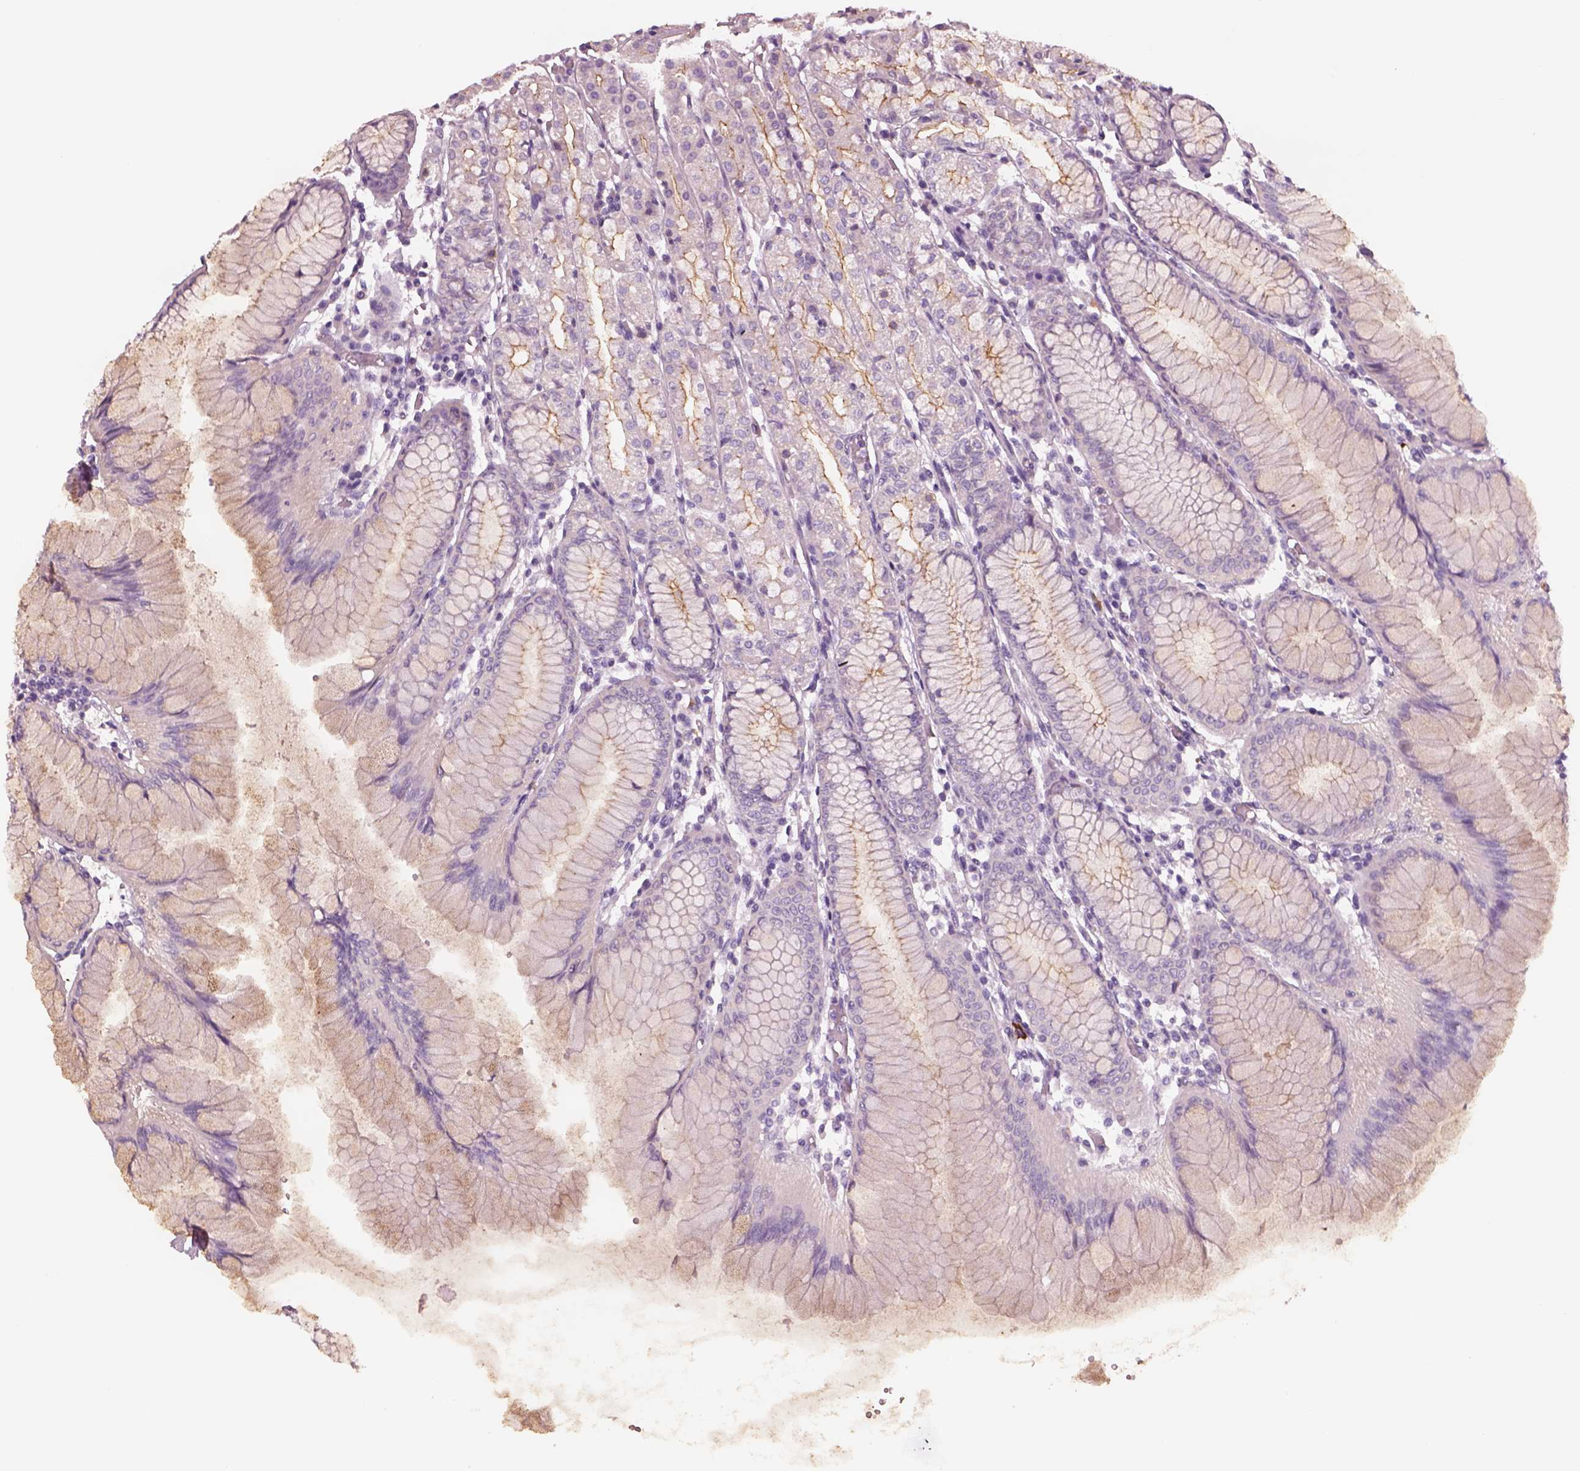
{"staining": {"intensity": "negative", "quantity": "none", "location": "none"}, "tissue": "stomach", "cell_type": "Glandular cells", "image_type": "normal", "snomed": [{"axis": "morphology", "description": "Normal tissue, NOS"}, {"axis": "topography", "description": "Stomach"}], "caption": "Stomach was stained to show a protein in brown. There is no significant expression in glandular cells. The staining was performed using DAB (3,3'-diaminobenzidine) to visualize the protein expression in brown, while the nuclei were stained in blue with hematoxylin (Magnification: 20x).", "gene": "IGLL1", "patient": {"sex": "female", "age": 57}}